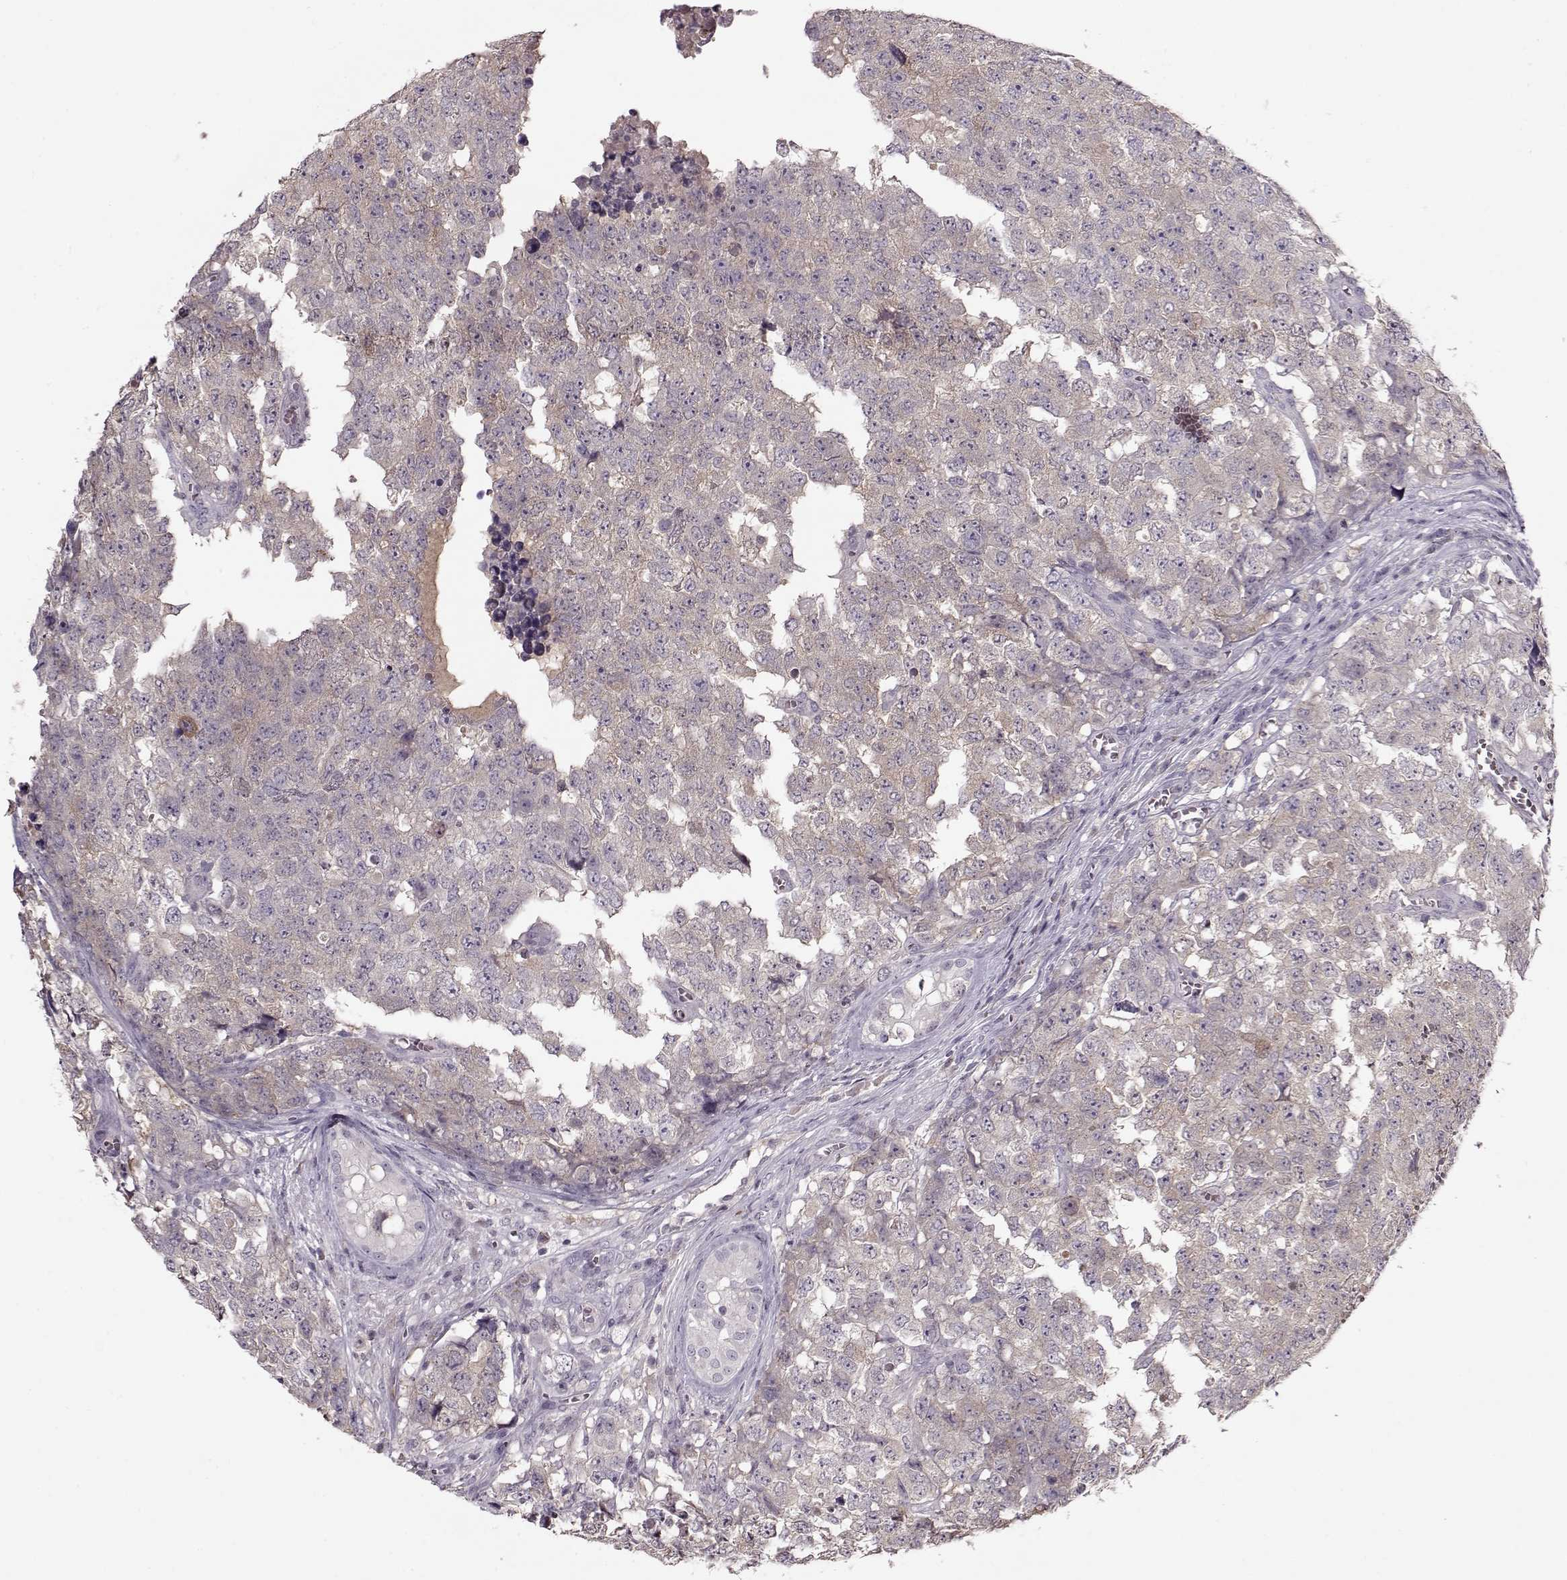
{"staining": {"intensity": "weak", "quantity": ">75%", "location": "cytoplasmic/membranous"}, "tissue": "testis cancer", "cell_type": "Tumor cells", "image_type": "cancer", "snomed": [{"axis": "morphology", "description": "Carcinoma, Embryonal, NOS"}, {"axis": "topography", "description": "Testis"}], "caption": "A brown stain highlights weak cytoplasmic/membranous staining of a protein in testis cancer tumor cells.", "gene": "ACOT11", "patient": {"sex": "male", "age": 23}}